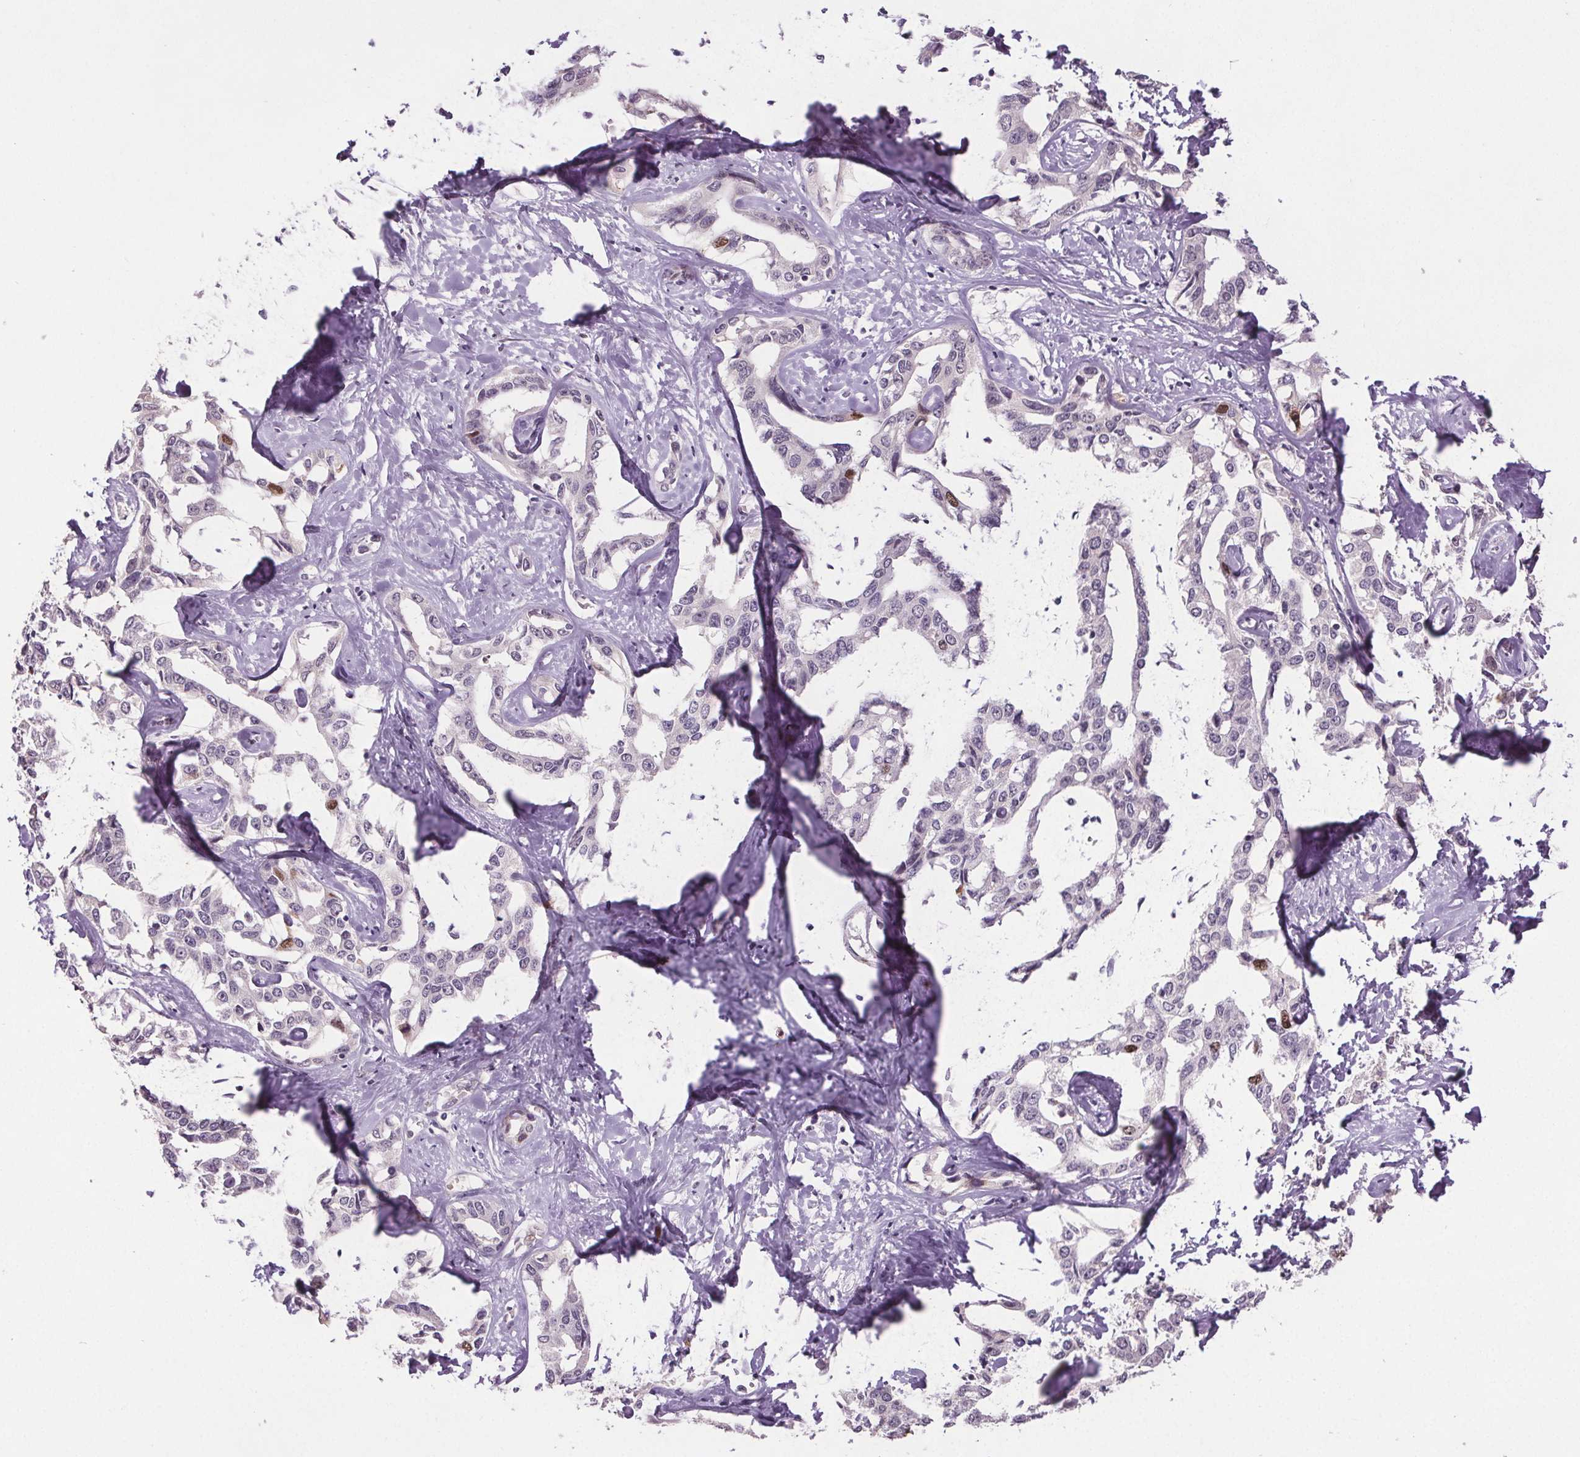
{"staining": {"intensity": "negative", "quantity": "none", "location": "none"}, "tissue": "liver cancer", "cell_type": "Tumor cells", "image_type": "cancer", "snomed": [{"axis": "morphology", "description": "Cholangiocarcinoma"}, {"axis": "topography", "description": "Liver"}], "caption": "High power microscopy image of an immunohistochemistry image of liver cancer, revealing no significant positivity in tumor cells.", "gene": "CENPF", "patient": {"sex": "male", "age": 59}}